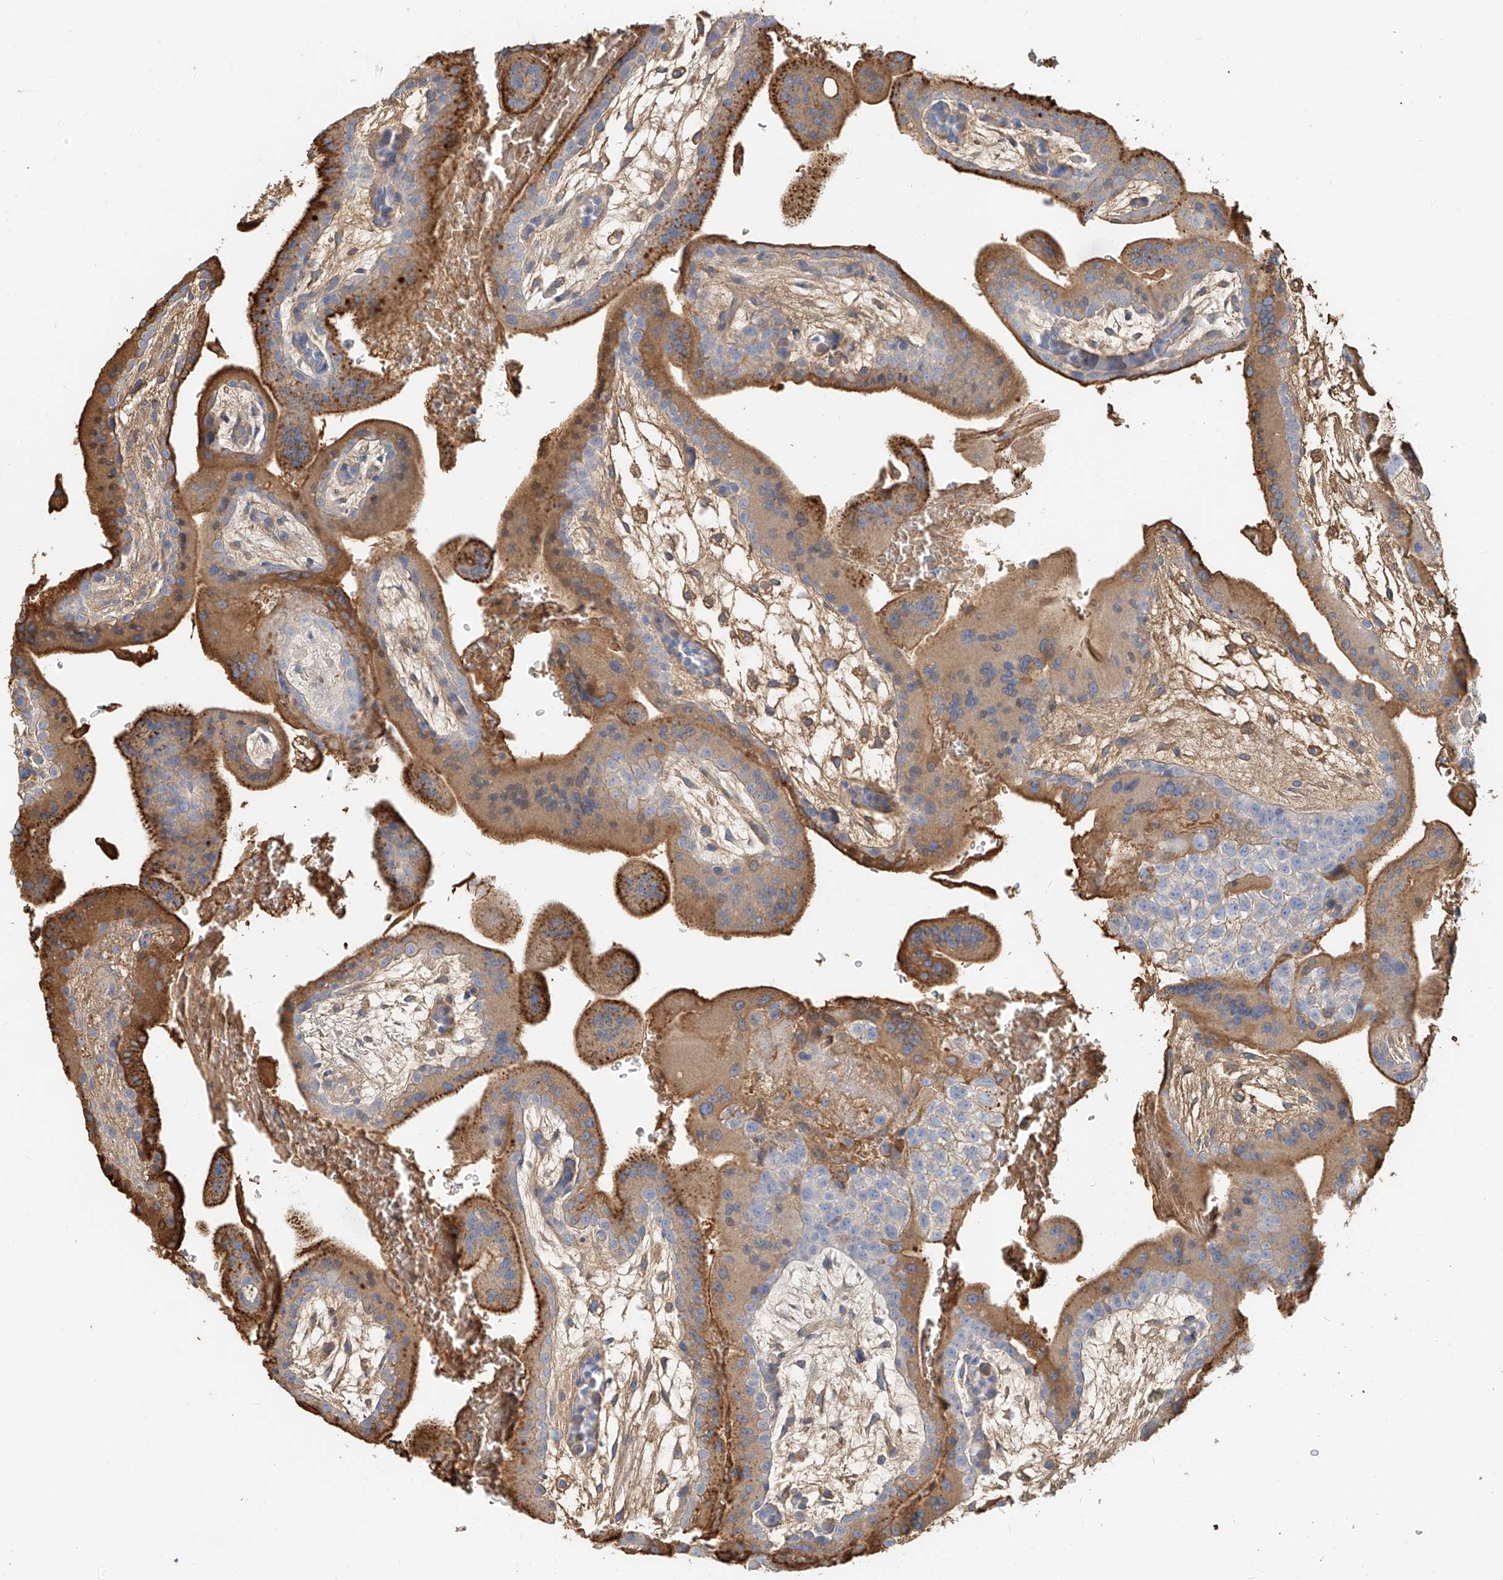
{"staining": {"intensity": "negative", "quantity": "none", "location": "none"}, "tissue": "placenta", "cell_type": "Decidual cells", "image_type": "normal", "snomed": [{"axis": "morphology", "description": "Normal tissue, NOS"}, {"axis": "topography", "description": "Placenta"}], "caption": "IHC image of normal placenta: human placenta stained with DAB displays no significant protein staining in decidual cells.", "gene": "ZFP30", "patient": {"sex": "female", "age": 35}}